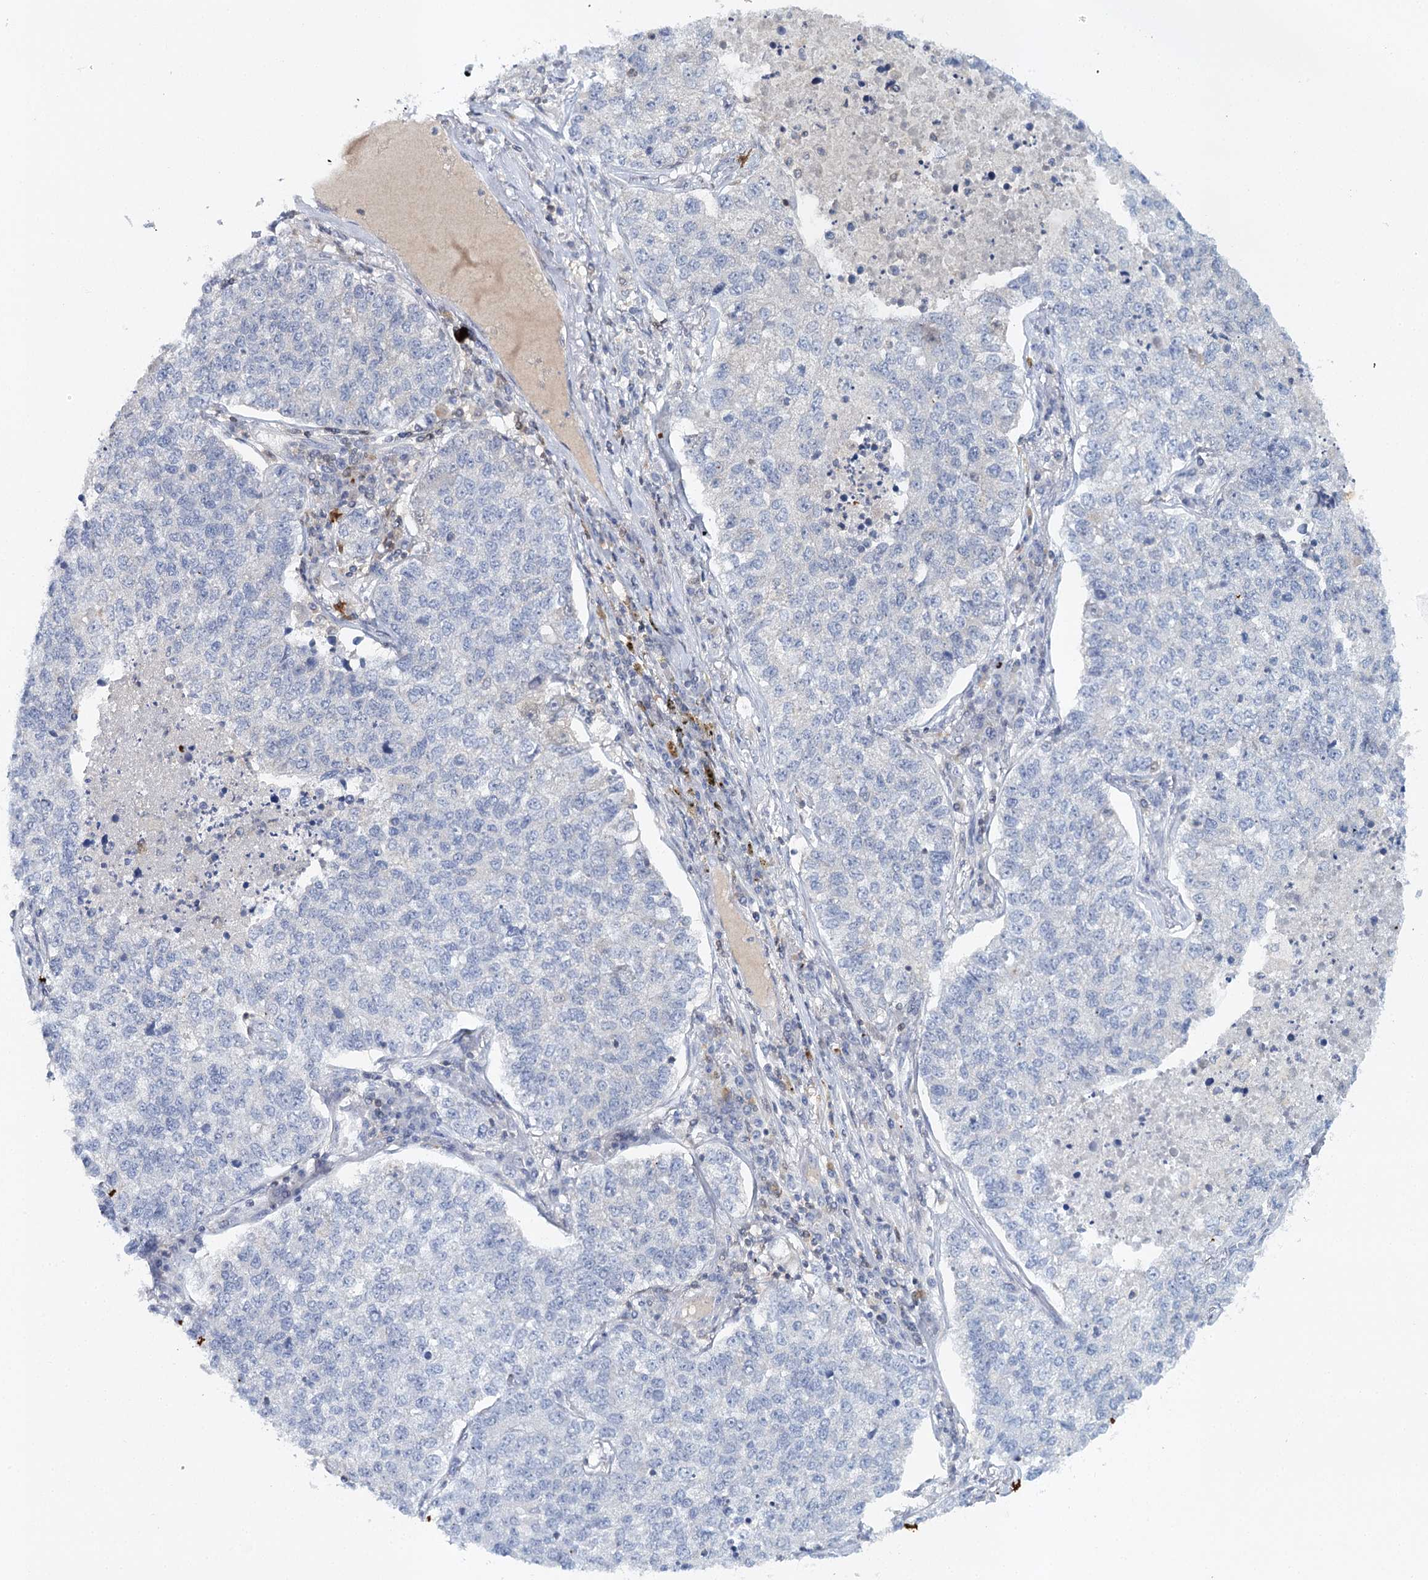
{"staining": {"intensity": "negative", "quantity": "none", "location": "none"}, "tissue": "lung cancer", "cell_type": "Tumor cells", "image_type": "cancer", "snomed": [{"axis": "morphology", "description": "Adenocarcinoma, NOS"}, {"axis": "topography", "description": "Lung"}], "caption": "This is a histopathology image of IHC staining of adenocarcinoma (lung), which shows no expression in tumor cells. (Brightfield microscopy of DAB (3,3'-diaminobenzidine) IHC at high magnification).", "gene": "SLC41A2", "patient": {"sex": "male", "age": 49}}